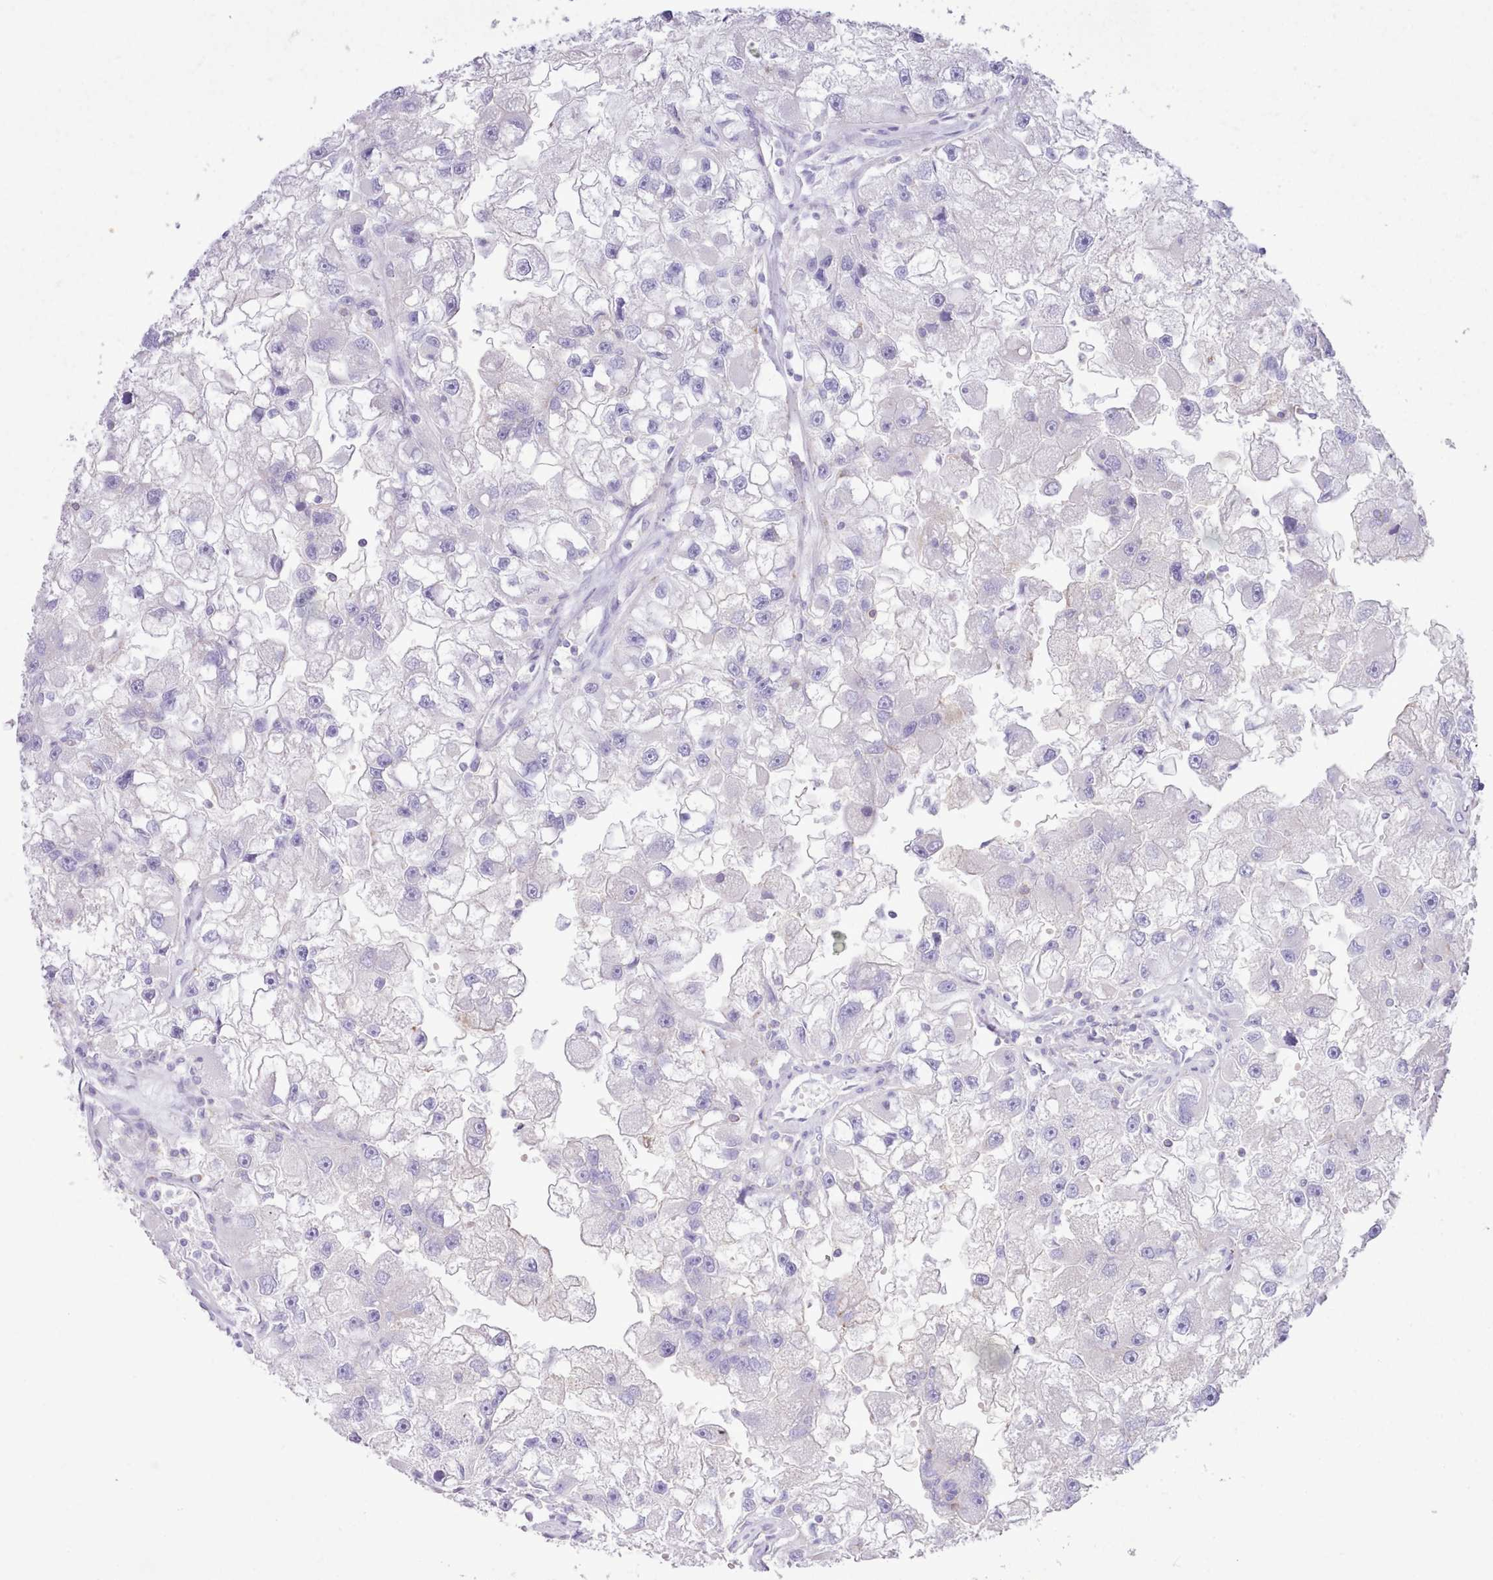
{"staining": {"intensity": "negative", "quantity": "none", "location": "none"}, "tissue": "renal cancer", "cell_type": "Tumor cells", "image_type": "cancer", "snomed": [{"axis": "morphology", "description": "Adenocarcinoma, NOS"}, {"axis": "topography", "description": "Kidney"}], "caption": "There is no significant expression in tumor cells of adenocarcinoma (renal).", "gene": "MDFI", "patient": {"sex": "male", "age": 63}}